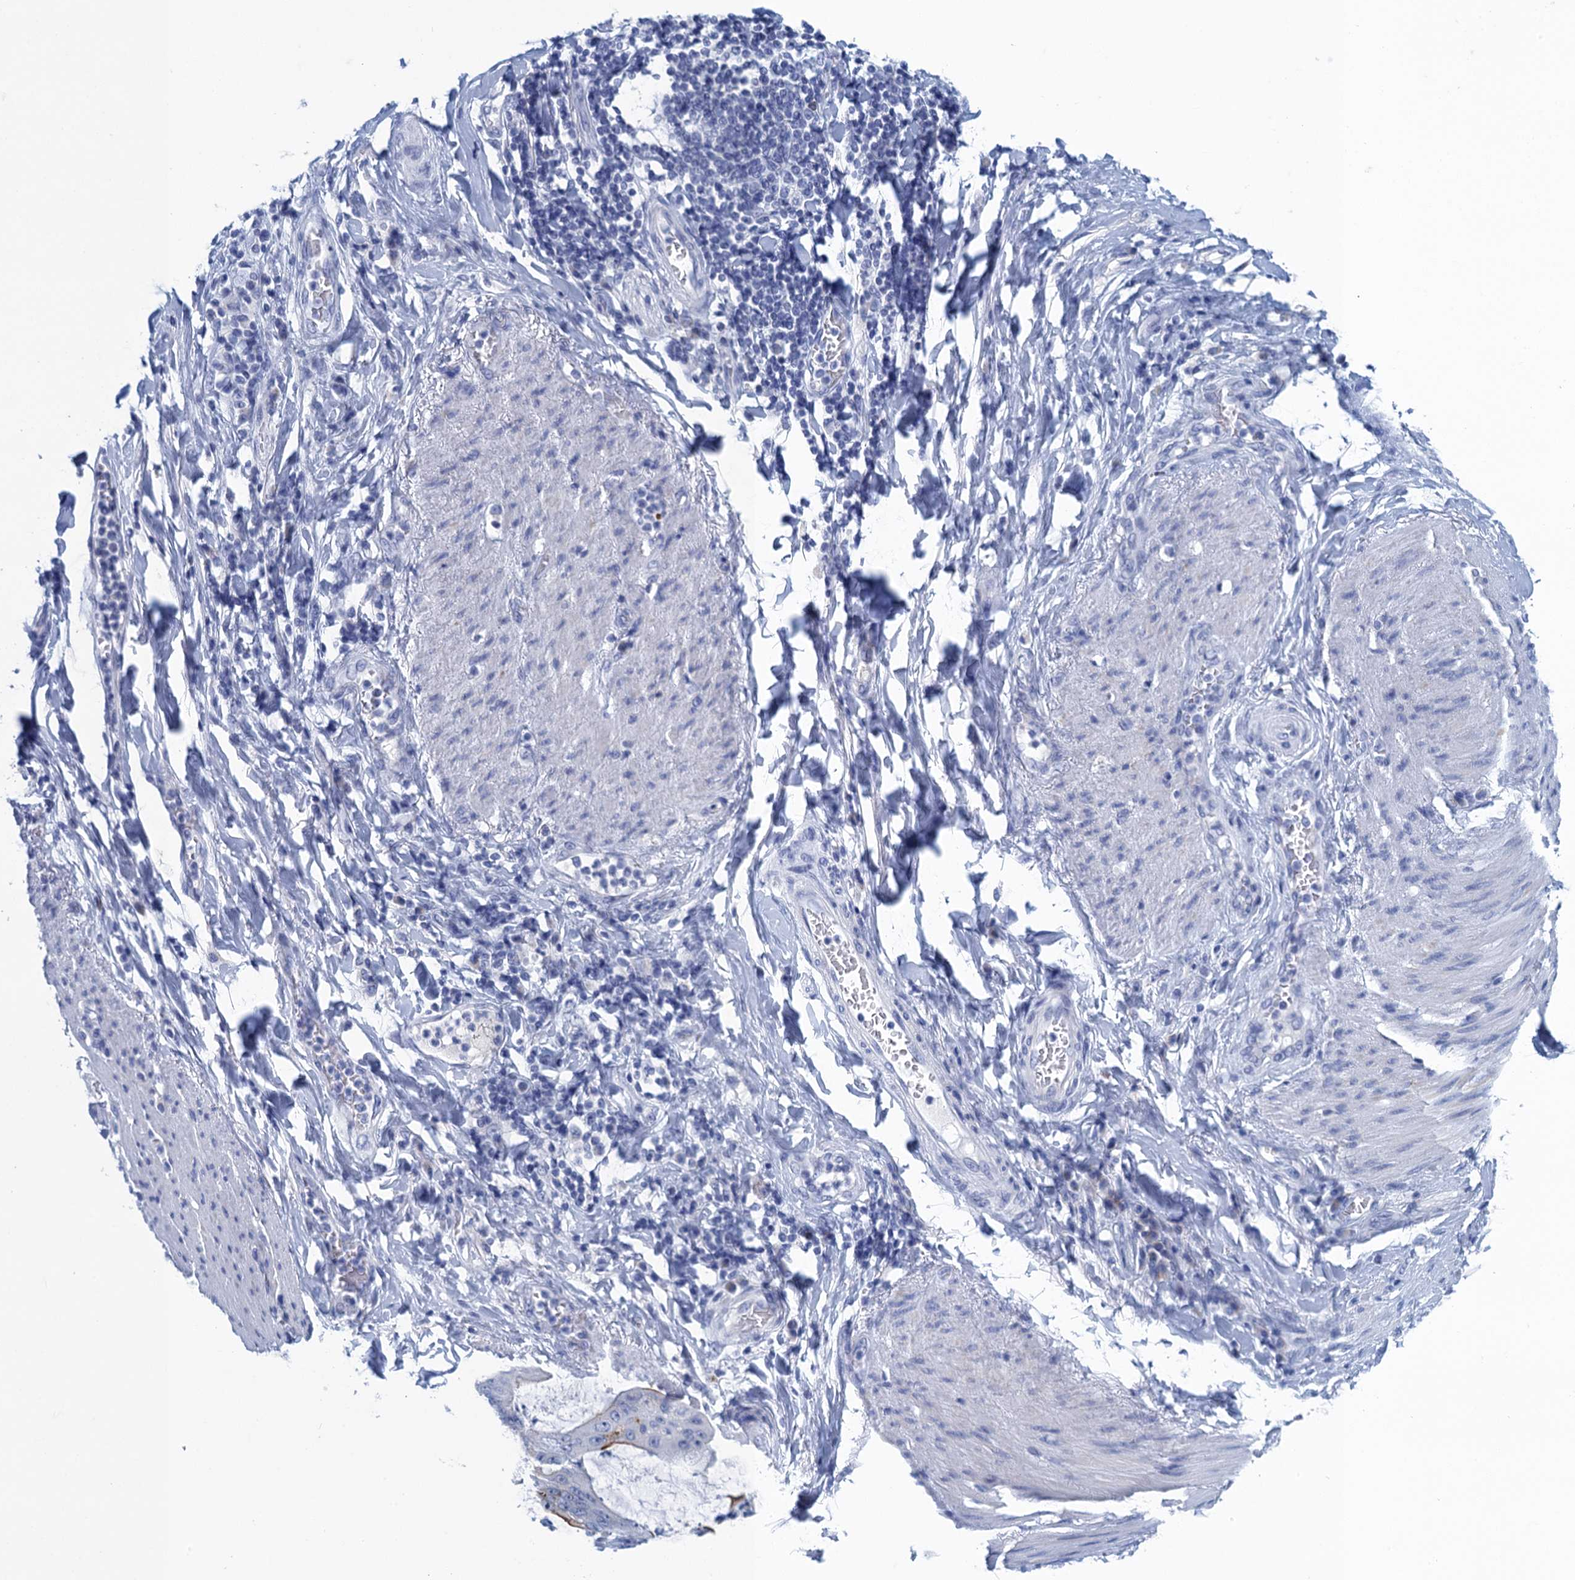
{"staining": {"intensity": "negative", "quantity": "none", "location": "none"}, "tissue": "stomach cancer", "cell_type": "Tumor cells", "image_type": "cancer", "snomed": [{"axis": "morphology", "description": "Adenocarcinoma, NOS"}, {"axis": "topography", "description": "Stomach"}], "caption": "A high-resolution photomicrograph shows immunohistochemistry staining of stomach cancer (adenocarcinoma), which reveals no significant staining in tumor cells.", "gene": "SCEL", "patient": {"sex": "female", "age": 73}}